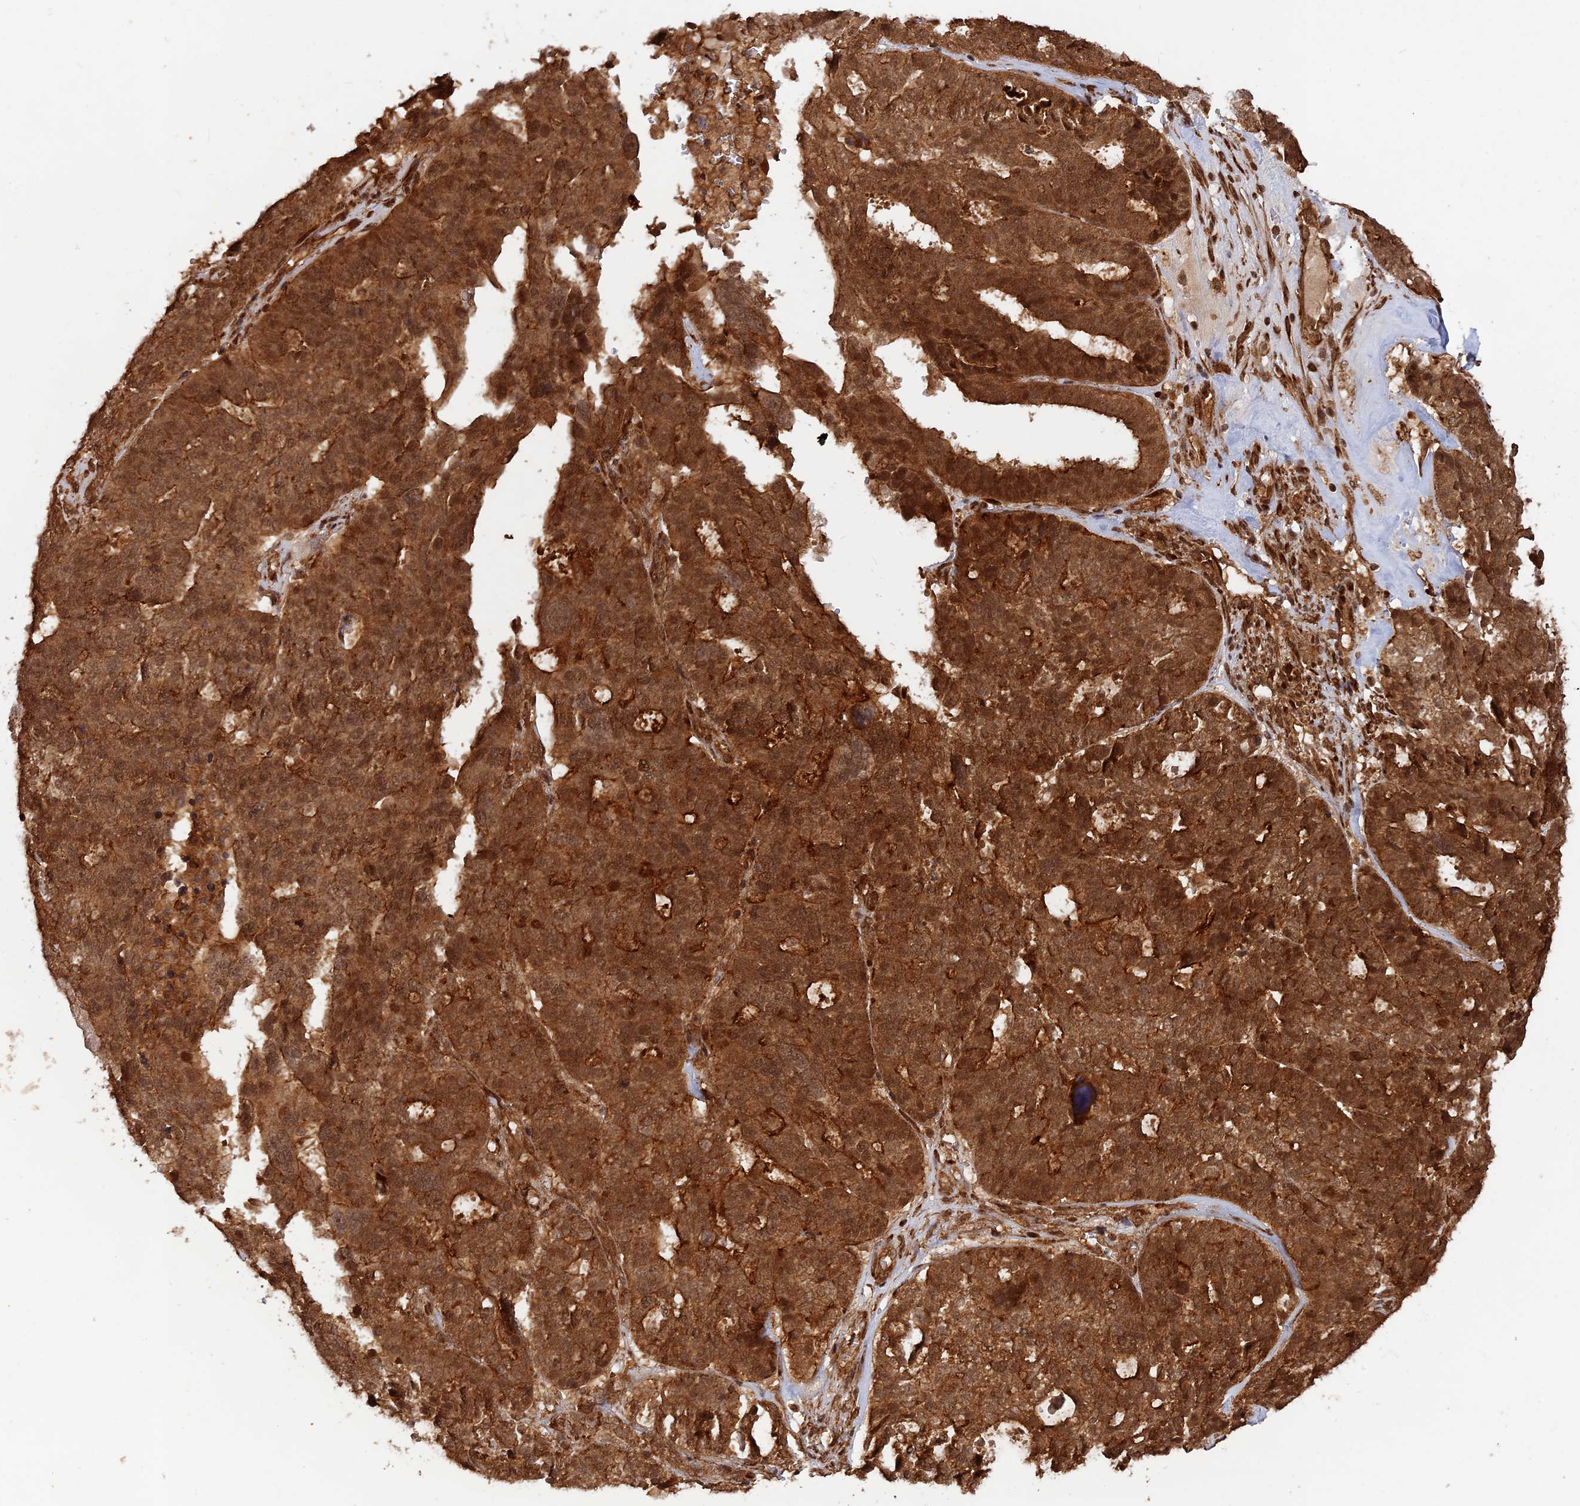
{"staining": {"intensity": "strong", "quantity": ">75%", "location": "cytoplasmic/membranous,nuclear"}, "tissue": "ovarian cancer", "cell_type": "Tumor cells", "image_type": "cancer", "snomed": [{"axis": "morphology", "description": "Cystadenocarcinoma, serous, NOS"}, {"axis": "topography", "description": "Ovary"}], "caption": "Immunohistochemical staining of human ovarian cancer (serous cystadenocarcinoma) demonstrates strong cytoplasmic/membranous and nuclear protein staining in approximately >75% of tumor cells.", "gene": "CCDC174", "patient": {"sex": "female", "age": 59}}